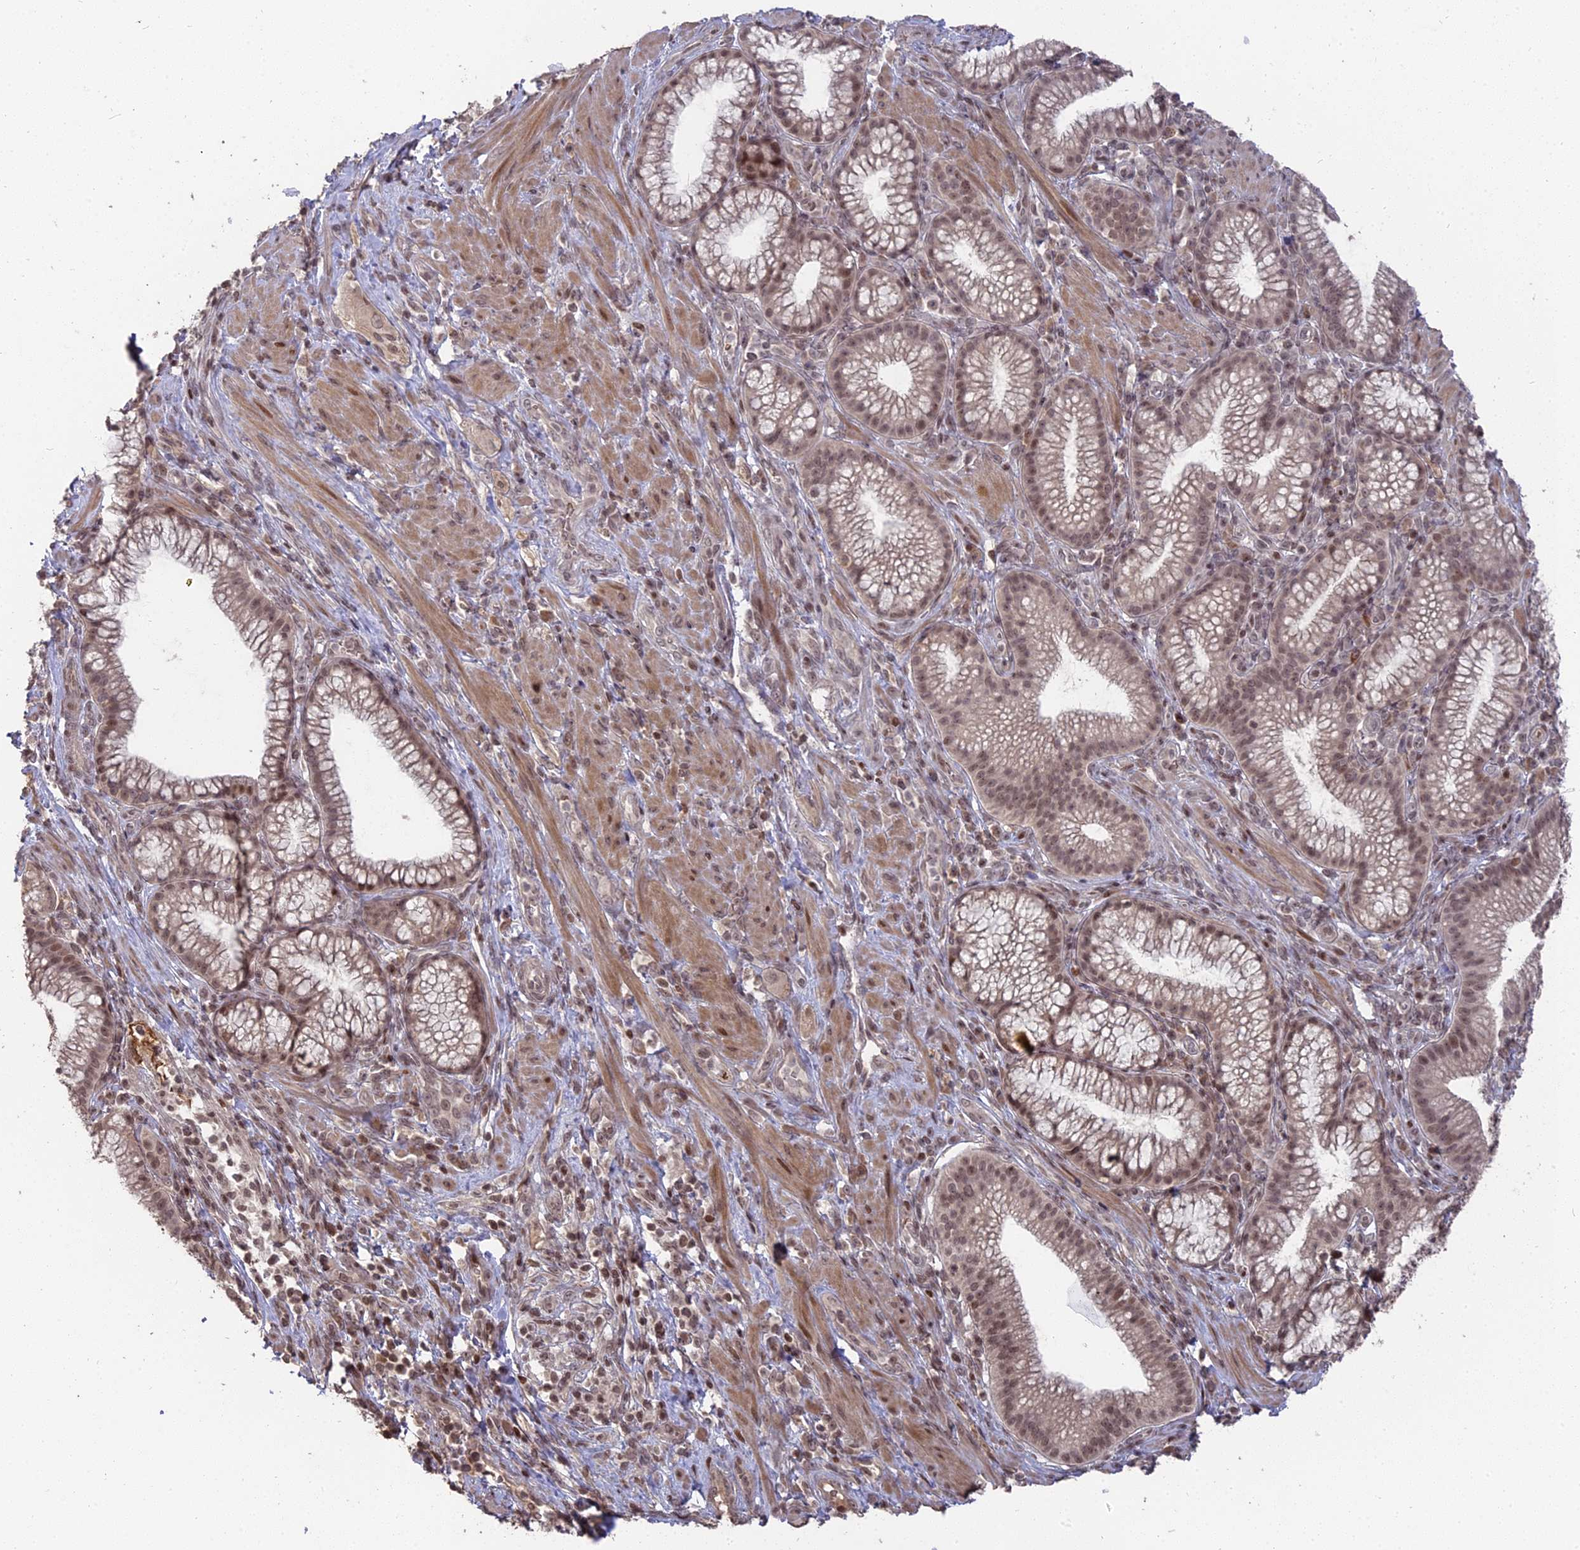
{"staining": {"intensity": "moderate", "quantity": "<25%", "location": "nuclear"}, "tissue": "pancreatic cancer", "cell_type": "Tumor cells", "image_type": "cancer", "snomed": [{"axis": "morphology", "description": "Adenocarcinoma, NOS"}, {"axis": "topography", "description": "Pancreas"}], "caption": "Immunohistochemical staining of pancreatic adenocarcinoma reveals low levels of moderate nuclear positivity in about <25% of tumor cells. The protein is stained brown, and the nuclei are stained in blue (DAB (3,3'-diaminobenzidine) IHC with brightfield microscopy, high magnification).", "gene": "NR1H3", "patient": {"sex": "male", "age": 72}}